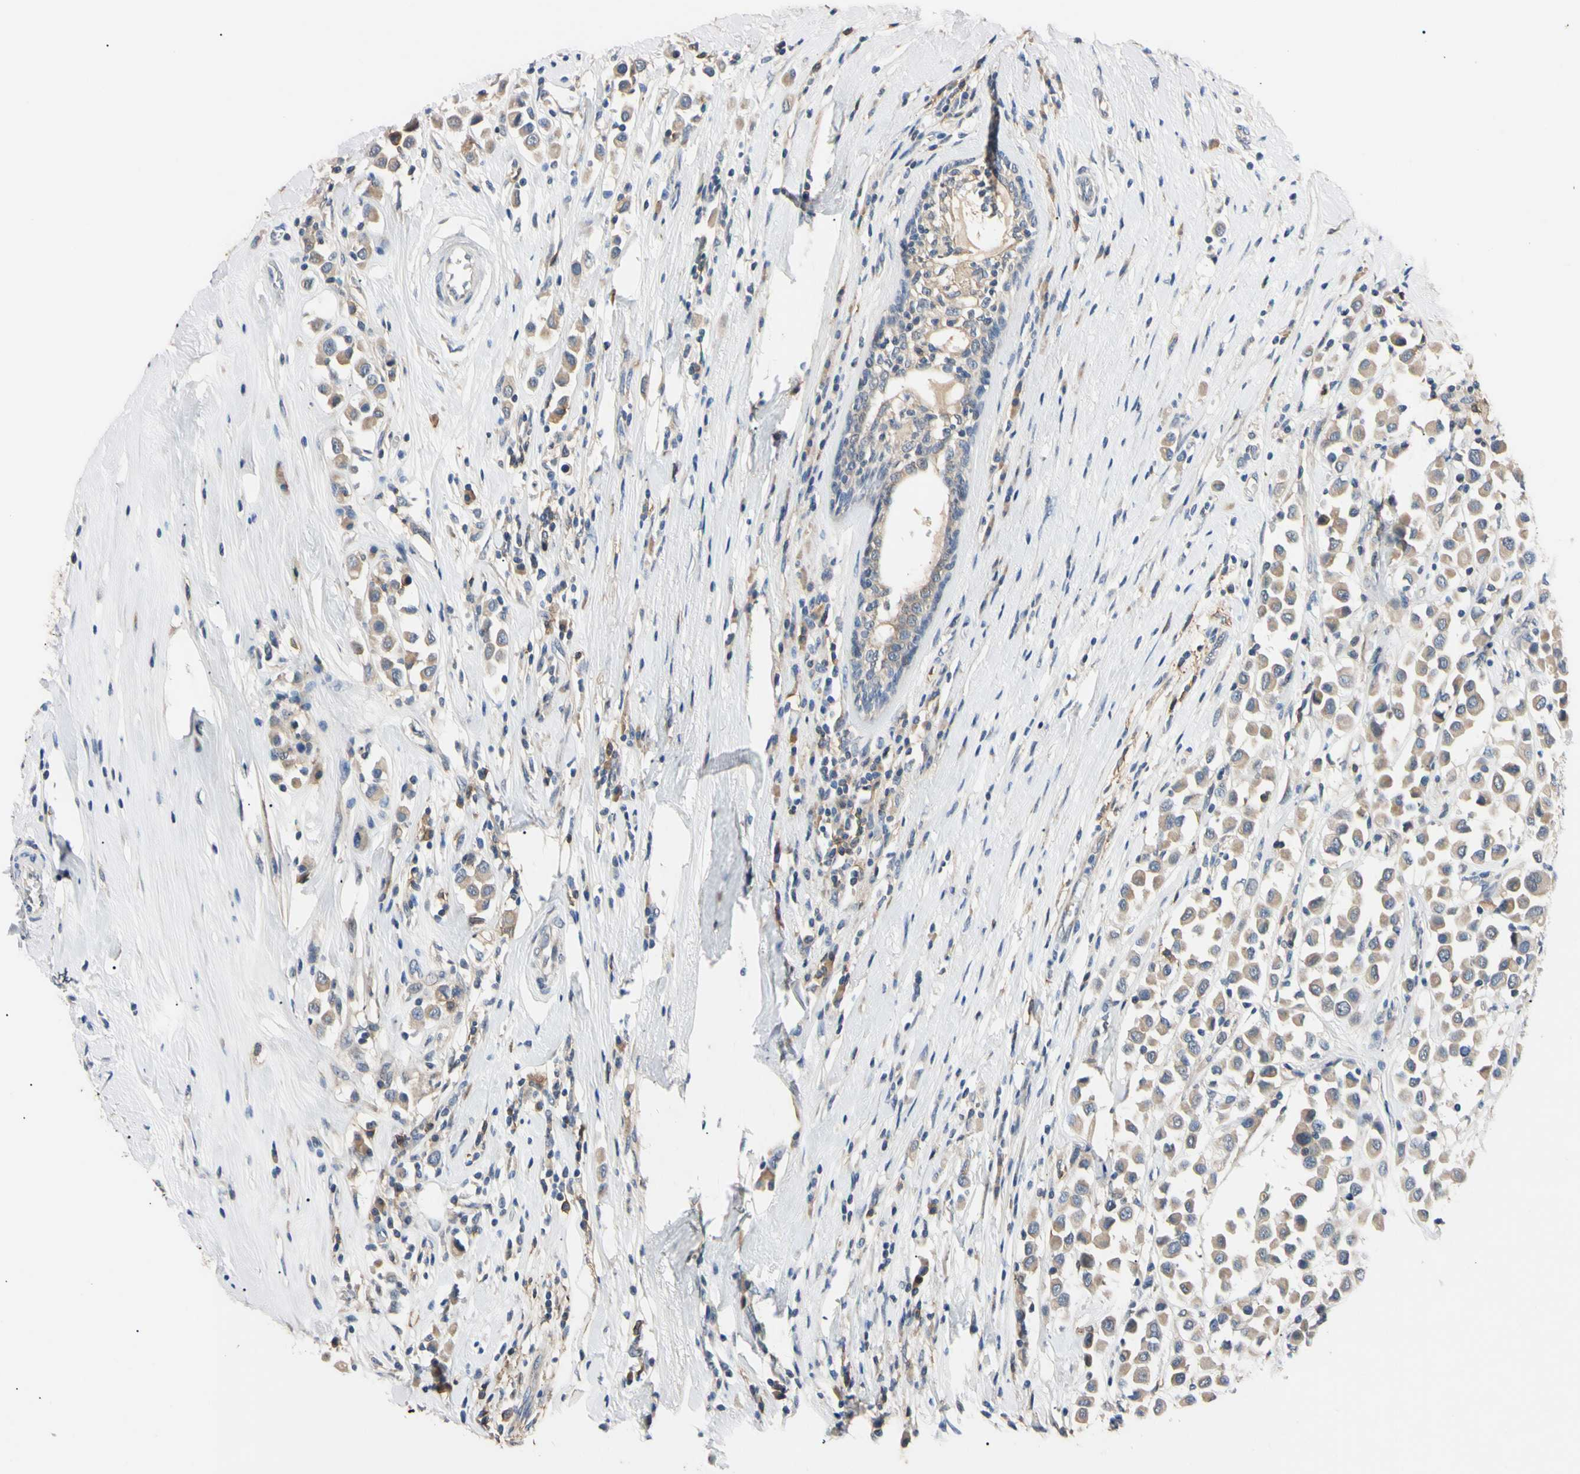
{"staining": {"intensity": "weak", "quantity": ">75%", "location": "cytoplasmic/membranous"}, "tissue": "breast cancer", "cell_type": "Tumor cells", "image_type": "cancer", "snomed": [{"axis": "morphology", "description": "Duct carcinoma"}, {"axis": "topography", "description": "Breast"}], "caption": "Immunohistochemical staining of breast cancer demonstrates low levels of weak cytoplasmic/membranous protein expression in approximately >75% of tumor cells.", "gene": "PNKD", "patient": {"sex": "female", "age": 61}}